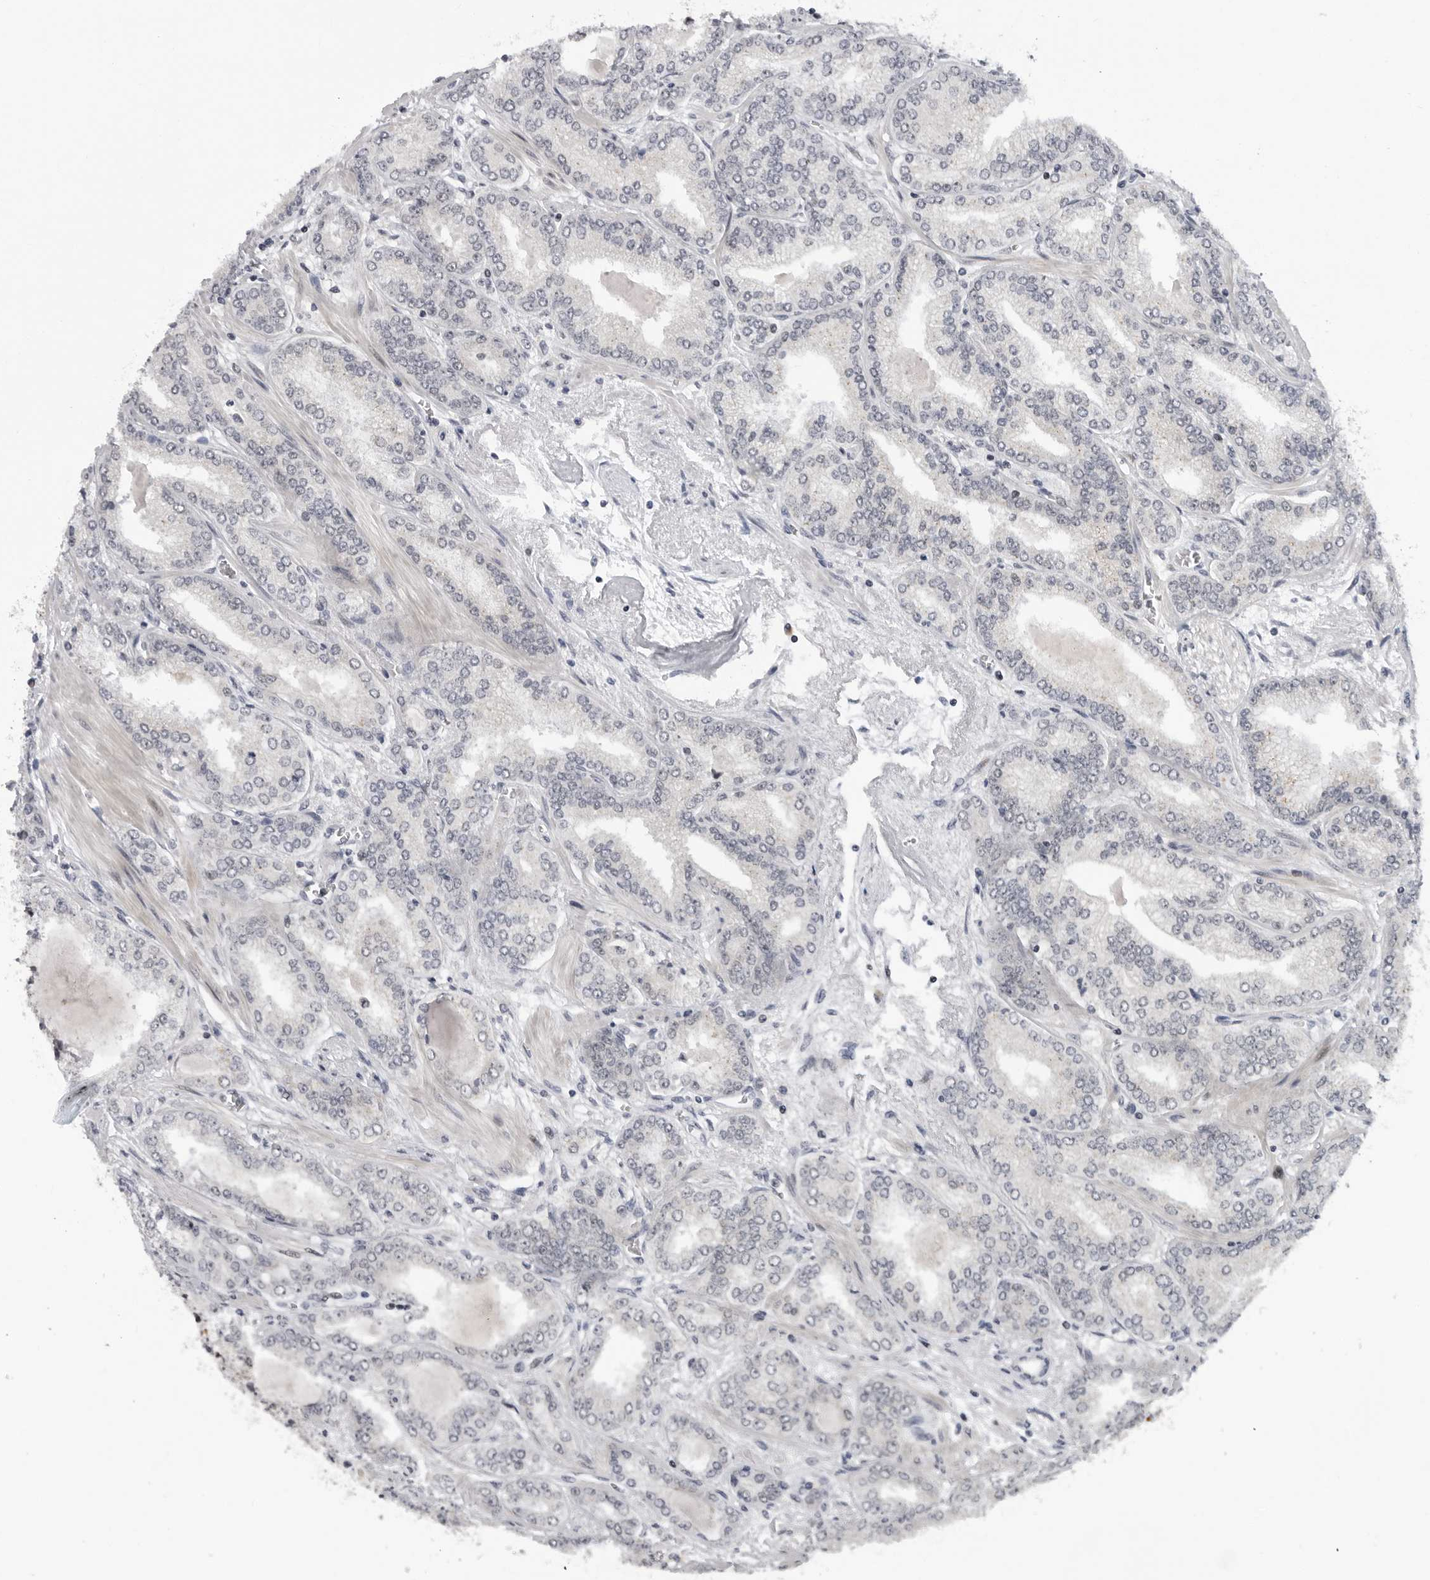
{"staining": {"intensity": "negative", "quantity": "none", "location": "none"}, "tissue": "prostate cancer", "cell_type": "Tumor cells", "image_type": "cancer", "snomed": [{"axis": "morphology", "description": "Adenocarcinoma, High grade"}, {"axis": "topography", "description": "Prostate"}], "caption": "IHC of human high-grade adenocarcinoma (prostate) reveals no positivity in tumor cells.", "gene": "ALPK2", "patient": {"sex": "male", "age": 71}}